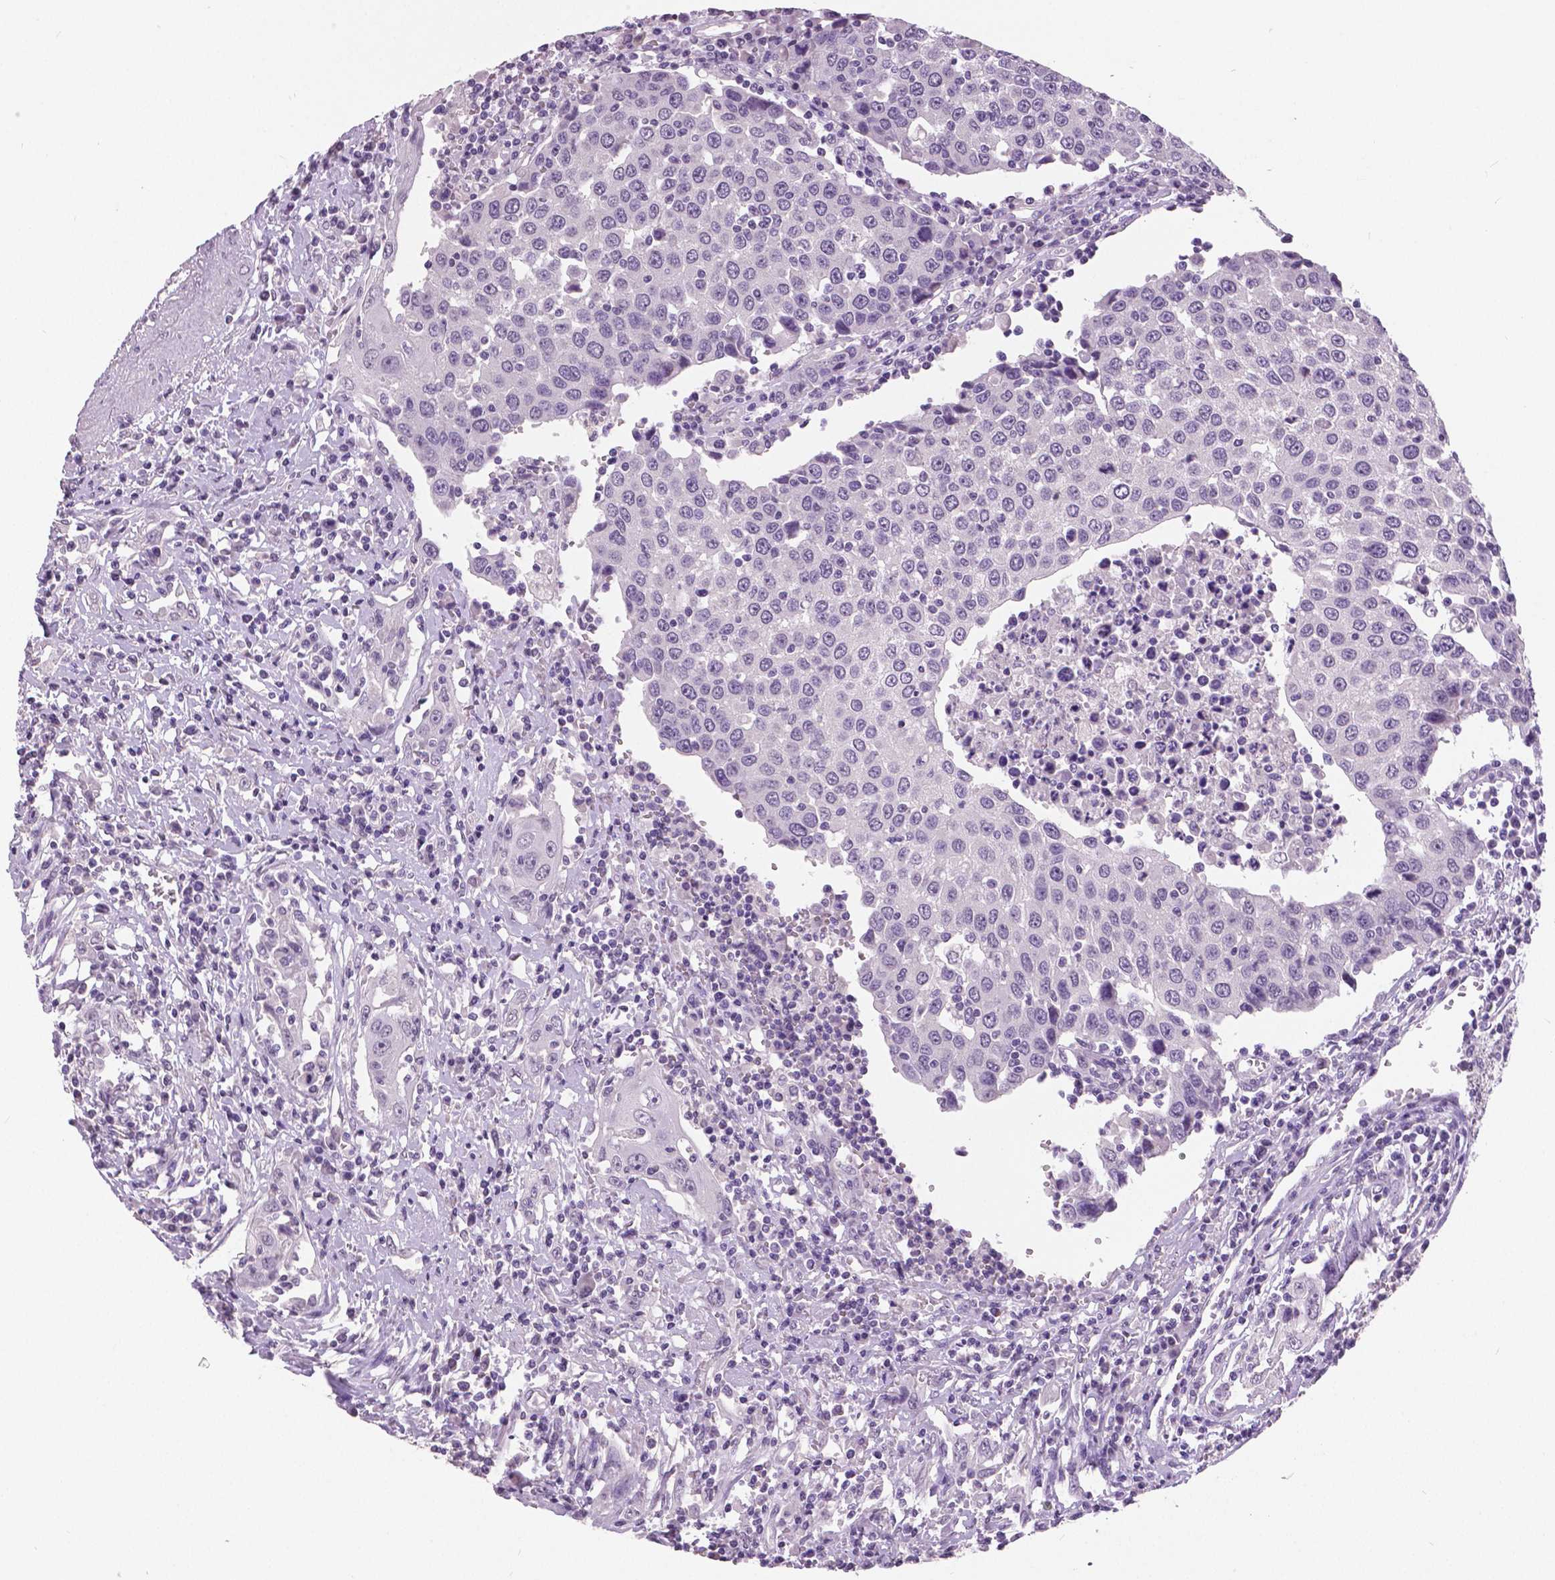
{"staining": {"intensity": "negative", "quantity": "none", "location": "none"}, "tissue": "urothelial cancer", "cell_type": "Tumor cells", "image_type": "cancer", "snomed": [{"axis": "morphology", "description": "Urothelial carcinoma, High grade"}, {"axis": "topography", "description": "Urinary bladder"}], "caption": "Urothelial cancer was stained to show a protein in brown. There is no significant positivity in tumor cells.", "gene": "GRIN2A", "patient": {"sex": "female", "age": 85}}